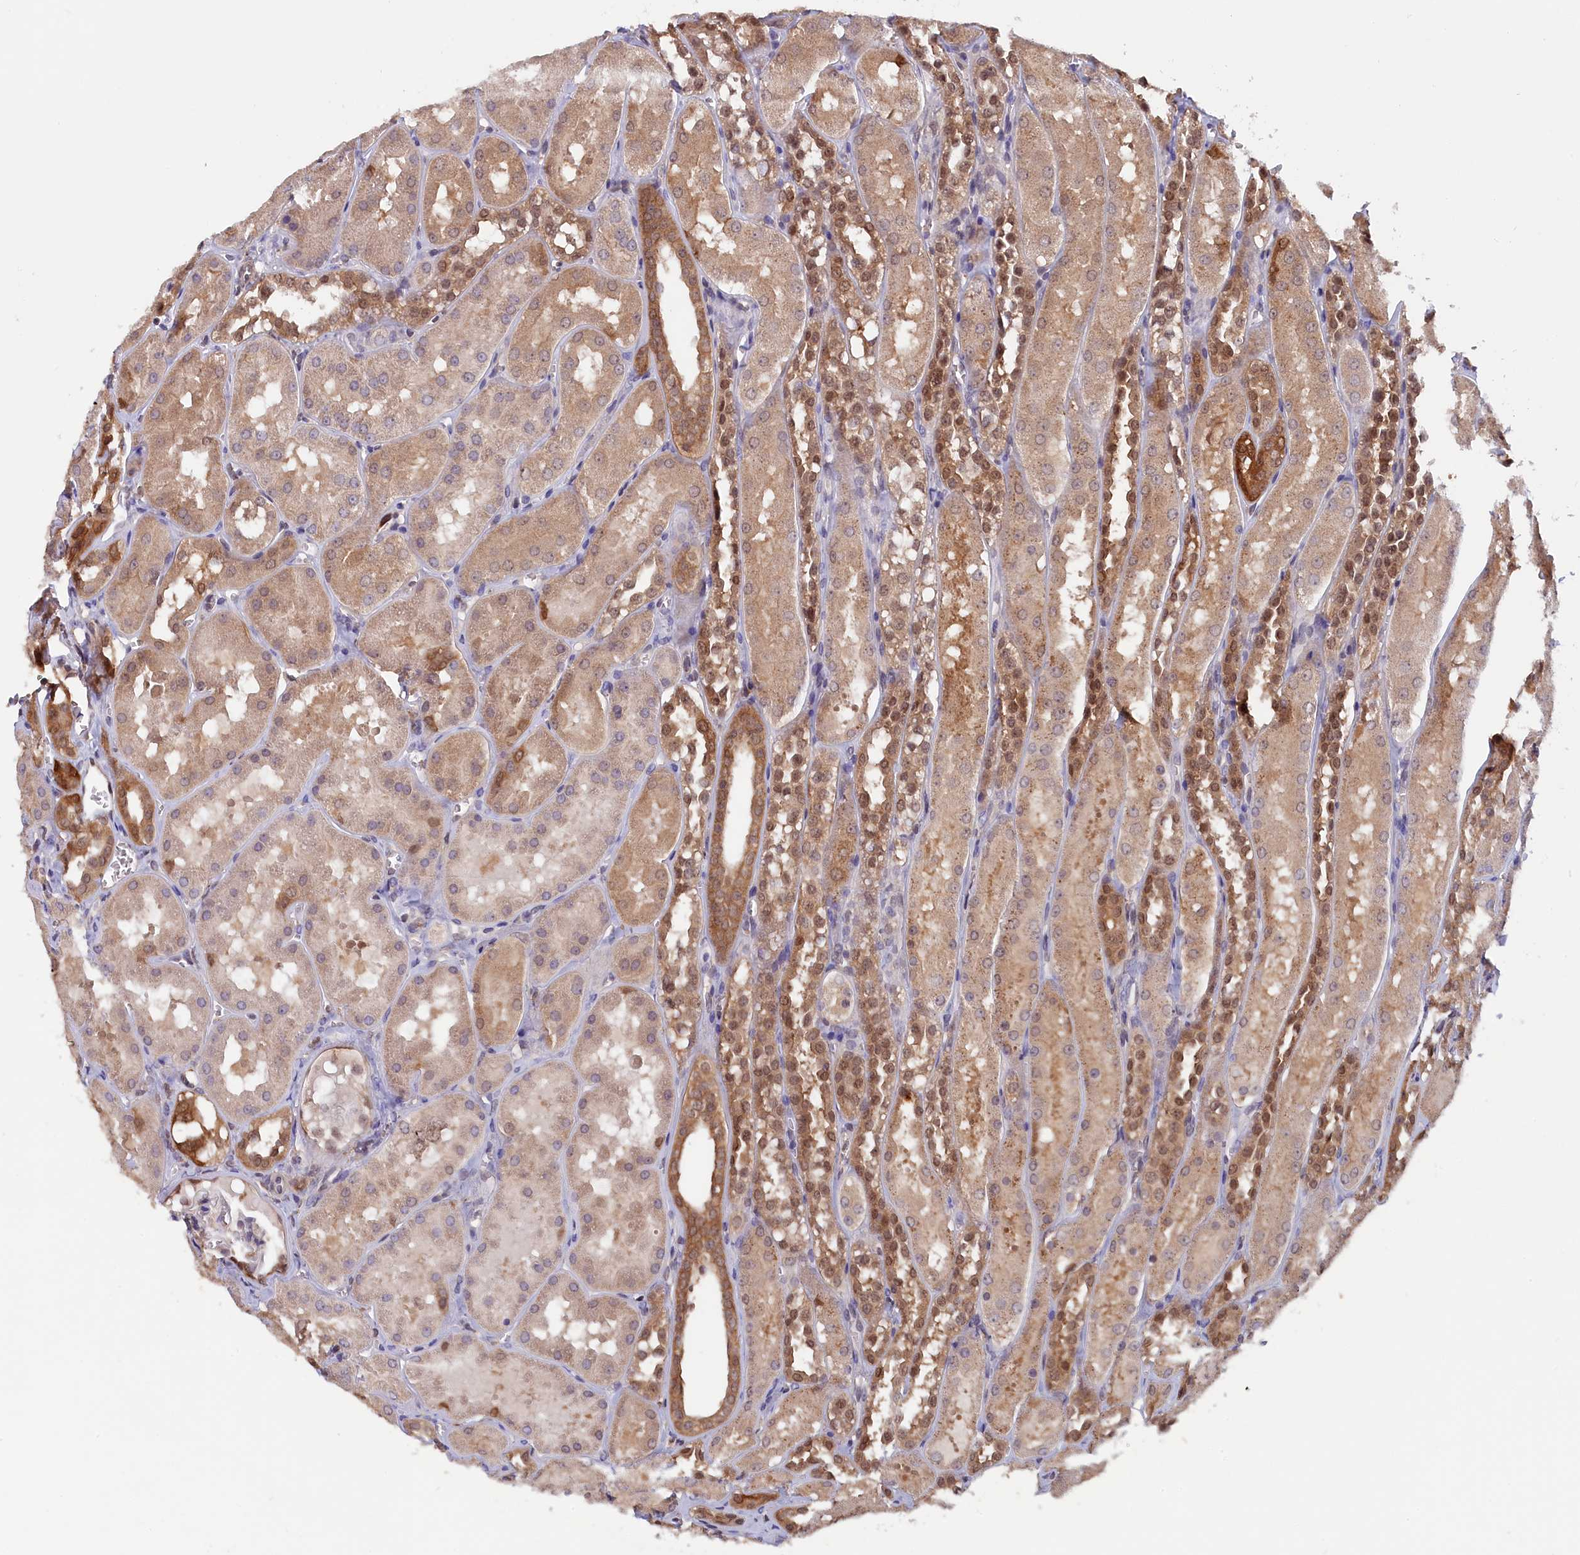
{"staining": {"intensity": "moderate", "quantity": "<25%", "location": "cytoplasmic/membranous"}, "tissue": "kidney", "cell_type": "Cells in glomeruli", "image_type": "normal", "snomed": [{"axis": "morphology", "description": "Normal tissue, NOS"}, {"axis": "topography", "description": "Kidney"}, {"axis": "topography", "description": "Urinary bladder"}], "caption": "Kidney stained for a protein (brown) shows moderate cytoplasmic/membranous positive staining in about <25% of cells in glomeruli.", "gene": "JPT2", "patient": {"sex": "male", "age": 16}}